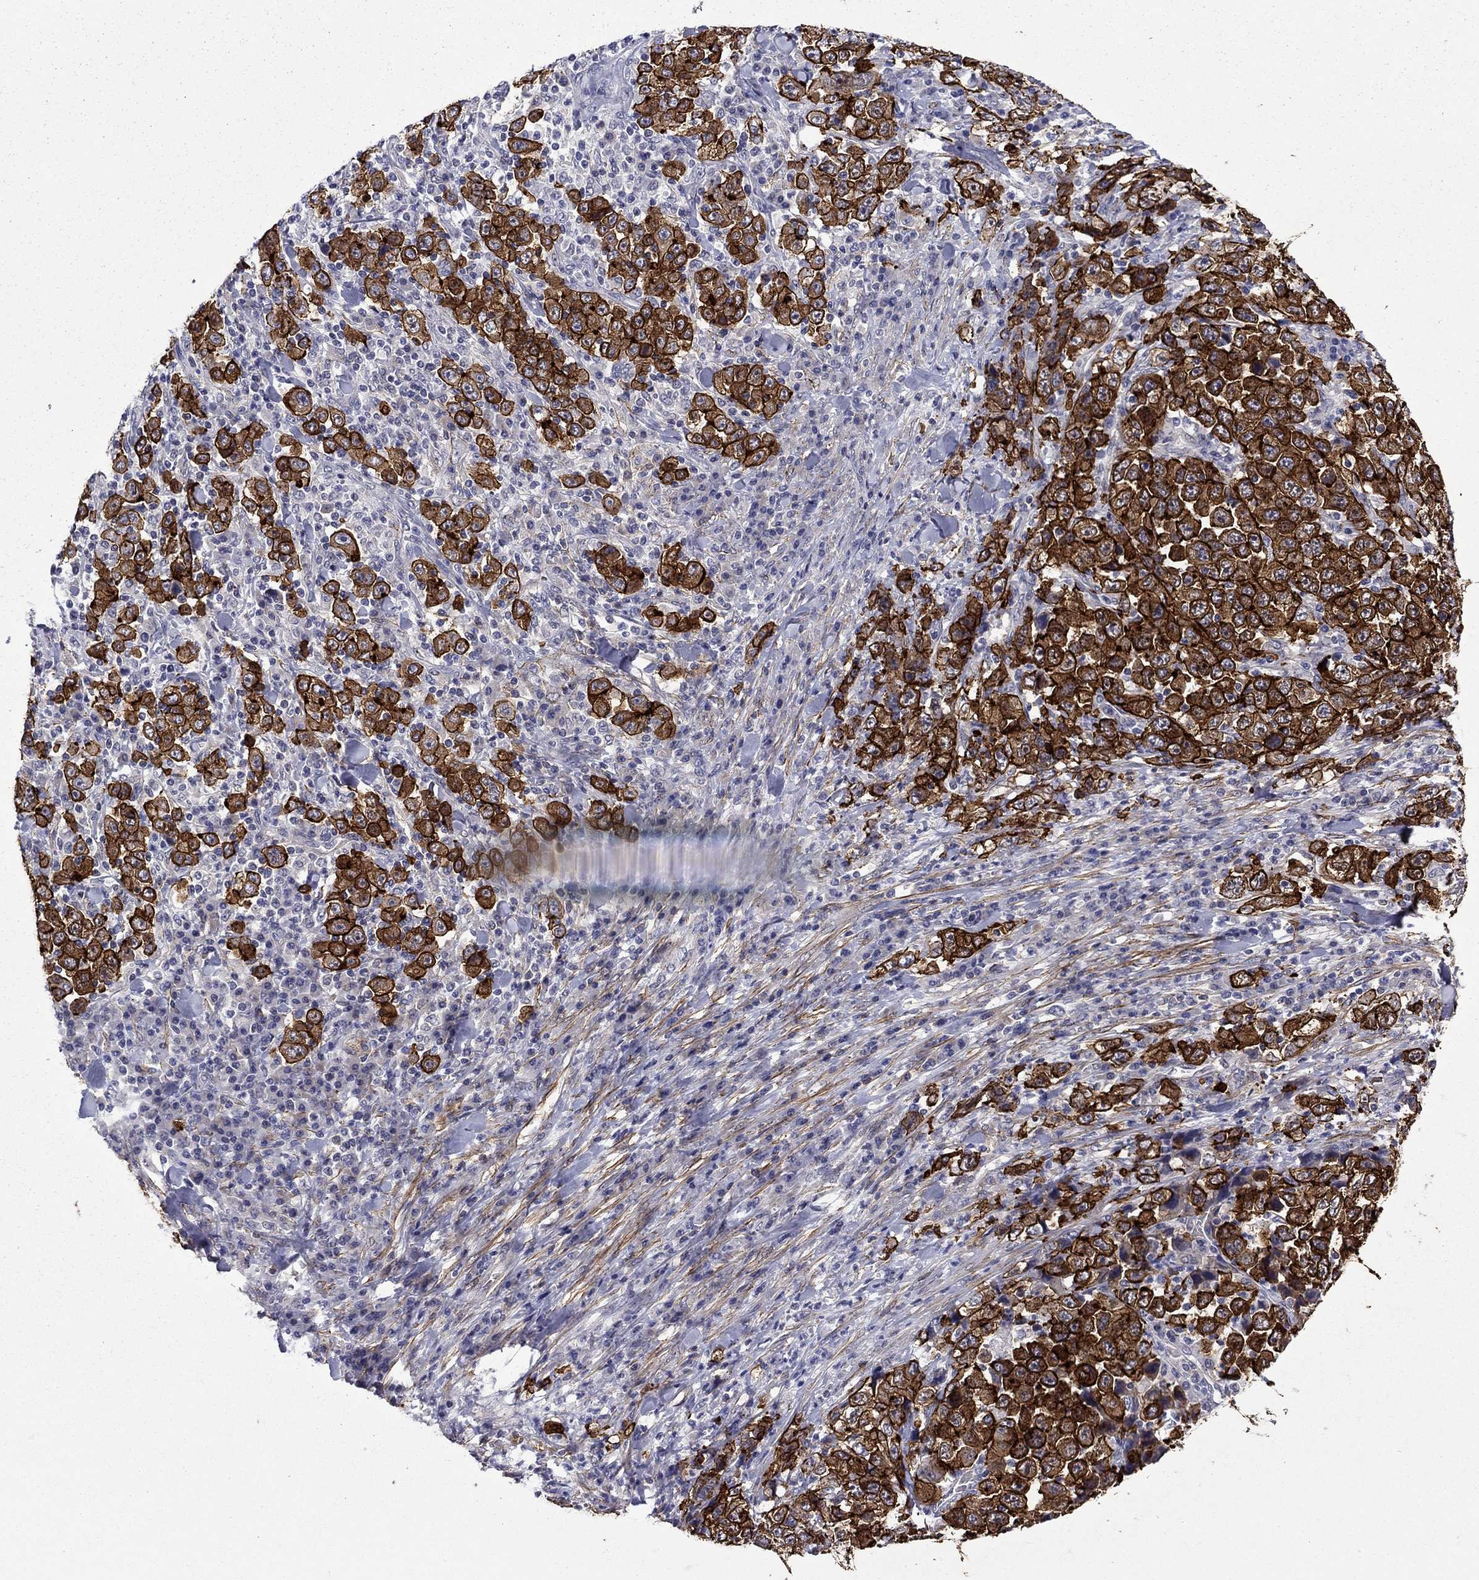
{"staining": {"intensity": "strong", "quantity": ">75%", "location": "cytoplasmic/membranous"}, "tissue": "stomach cancer", "cell_type": "Tumor cells", "image_type": "cancer", "snomed": [{"axis": "morphology", "description": "Normal tissue, NOS"}, {"axis": "morphology", "description": "Adenocarcinoma, NOS"}, {"axis": "topography", "description": "Stomach, upper"}, {"axis": "topography", "description": "Stomach"}], "caption": "IHC (DAB) staining of adenocarcinoma (stomach) exhibits strong cytoplasmic/membranous protein staining in approximately >75% of tumor cells. (IHC, brightfield microscopy, high magnification).", "gene": "LMO7", "patient": {"sex": "male", "age": 59}}